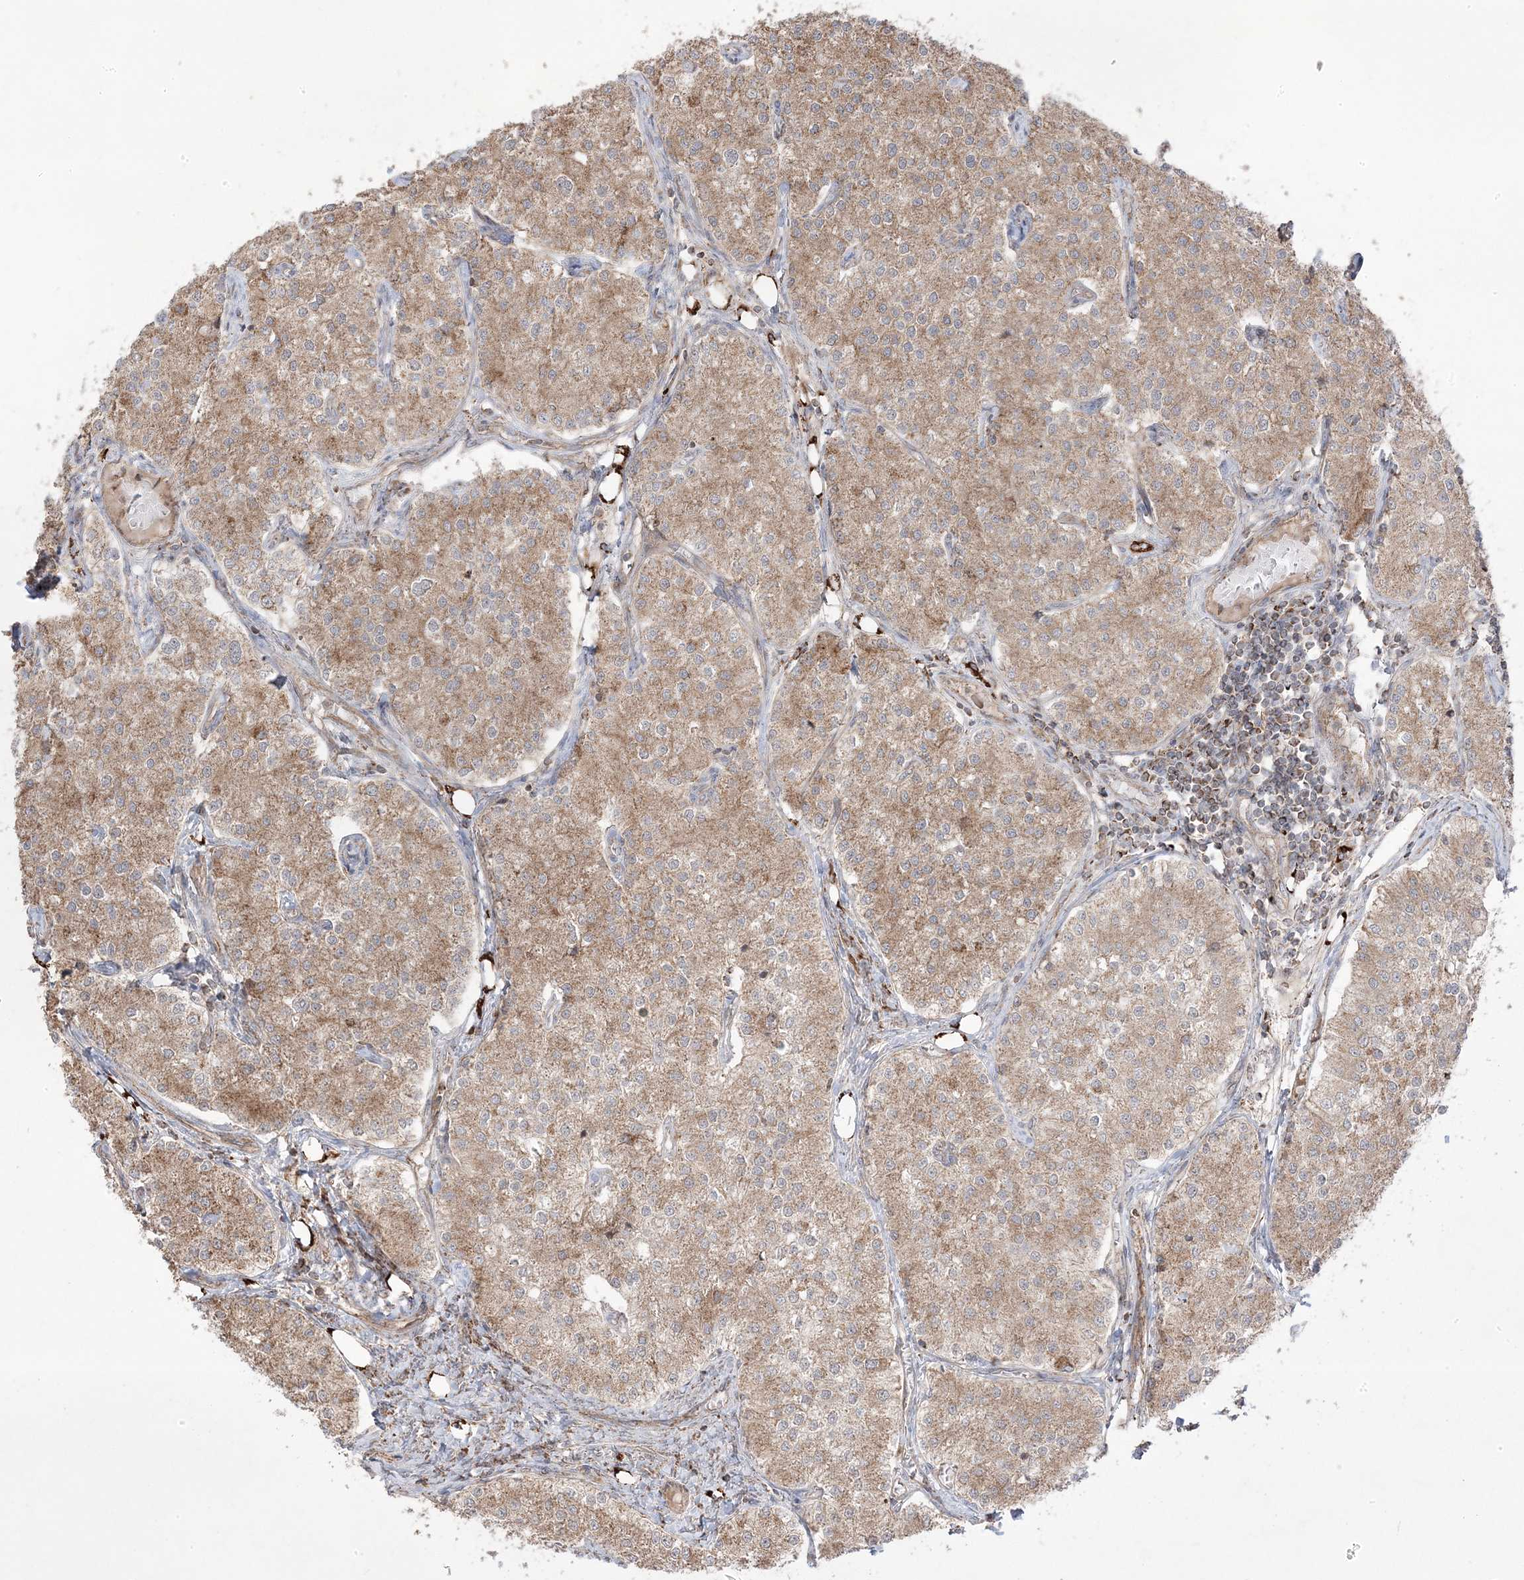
{"staining": {"intensity": "moderate", "quantity": ">75%", "location": "cytoplasmic/membranous"}, "tissue": "carcinoid", "cell_type": "Tumor cells", "image_type": "cancer", "snomed": [{"axis": "morphology", "description": "Carcinoid, malignant, NOS"}, {"axis": "topography", "description": "Colon"}], "caption": "Carcinoid (malignant) was stained to show a protein in brown. There is medium levels of moderate cytoplasmic/membranous expression in about >75% of tumor cells.", "gene": "CLUAP1", "patient": {"sex": "female", "age": 52}}